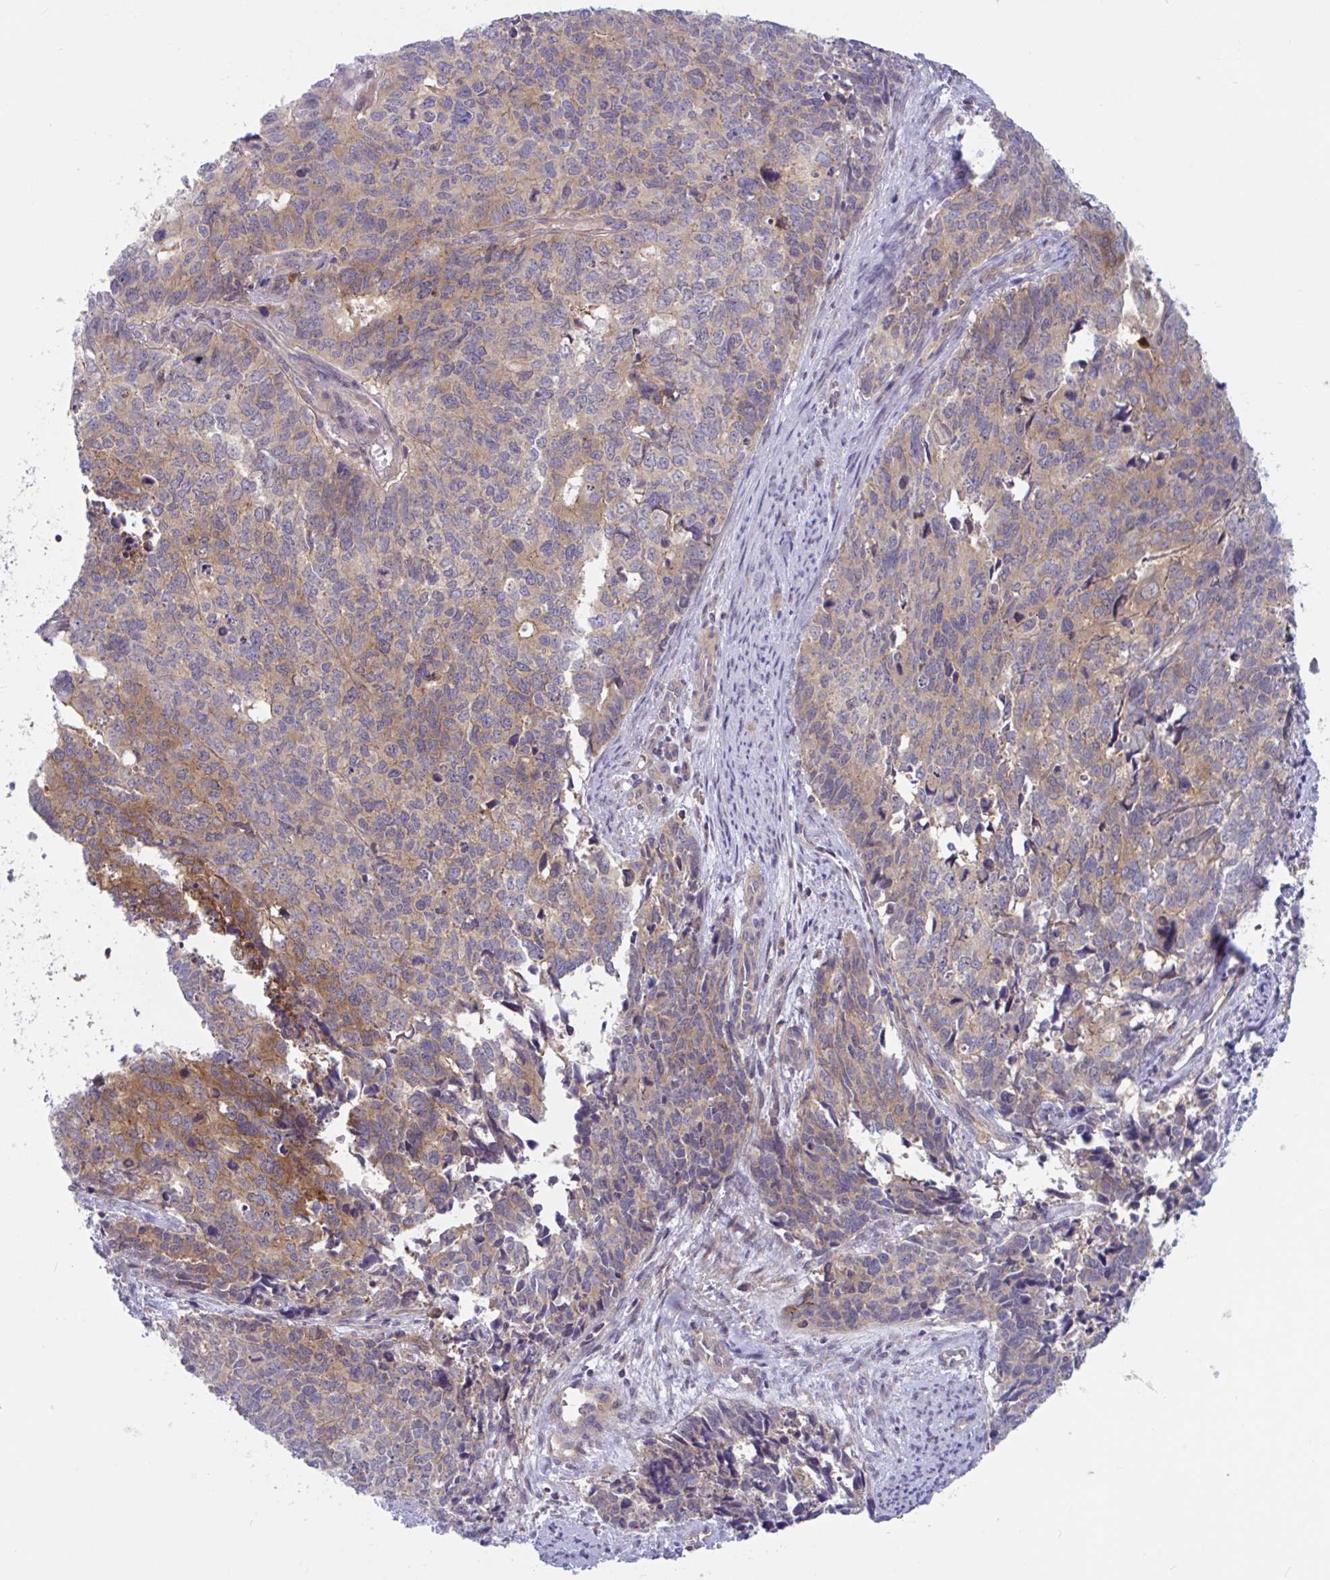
{"staining": {"intensity": "moderate", "quantity": "25%-75%", "location": "cytoplasmic/membranous"}, "tissue": "cervical cancer", "cell_type": "Tumor cells", "image_type": "cancer", "snomed": [{"axis": "morphology", "description": "Adenocarcinoma, NOS"}, {"axis": "topography", "description": "Cervix"}], "caption": "Cervical cancer (adenocarcinoma) tissue reveals moderate cytoplasmic/membranous expression in approximately 25%-75% of tumor cells, visualized by immunohistochemistry.", "gene": "LMNTD2", "patient": {"sex": "female", "age": 63}}